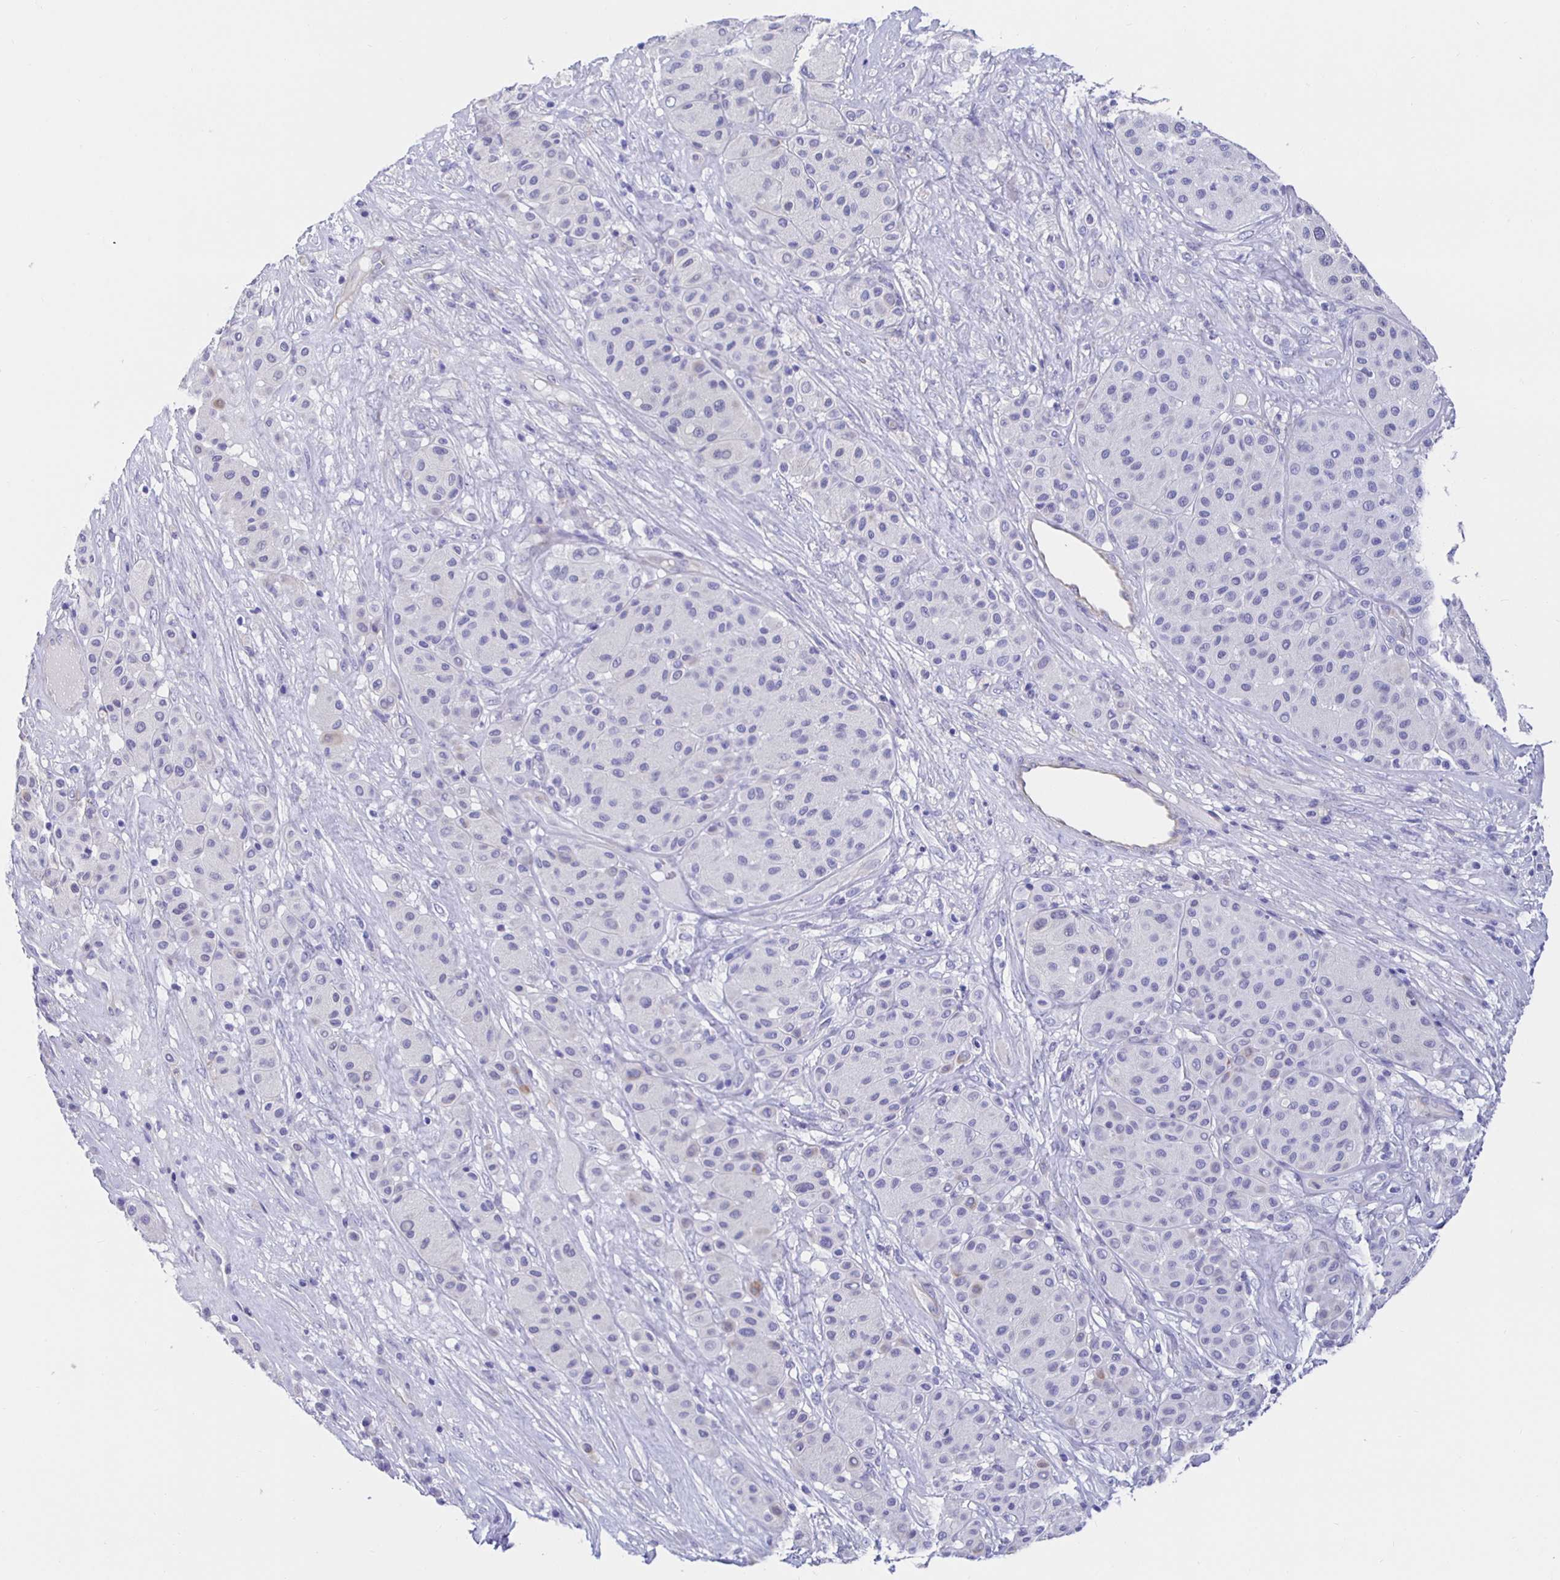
{"staining": {"intensity": "negative", "quantity": "none", "location": "none"}, "tissue": "melanoma", "cell_type": "Tumor cells", "image_type": "cancer", "snomed": [{"axis": "morphology", "description": "Malignant melanoma, Metastatic site"}, {"axis": "topography", "description": "Smooth muscle"}], "caption": "Malignant melanoma (metastatic site) stained for a protein using immunohistochemistry (IHC) demonstrates no expression tumor cells.", "gene": "HSPA4L", "patient": {"sex": "male", "age": 41}}